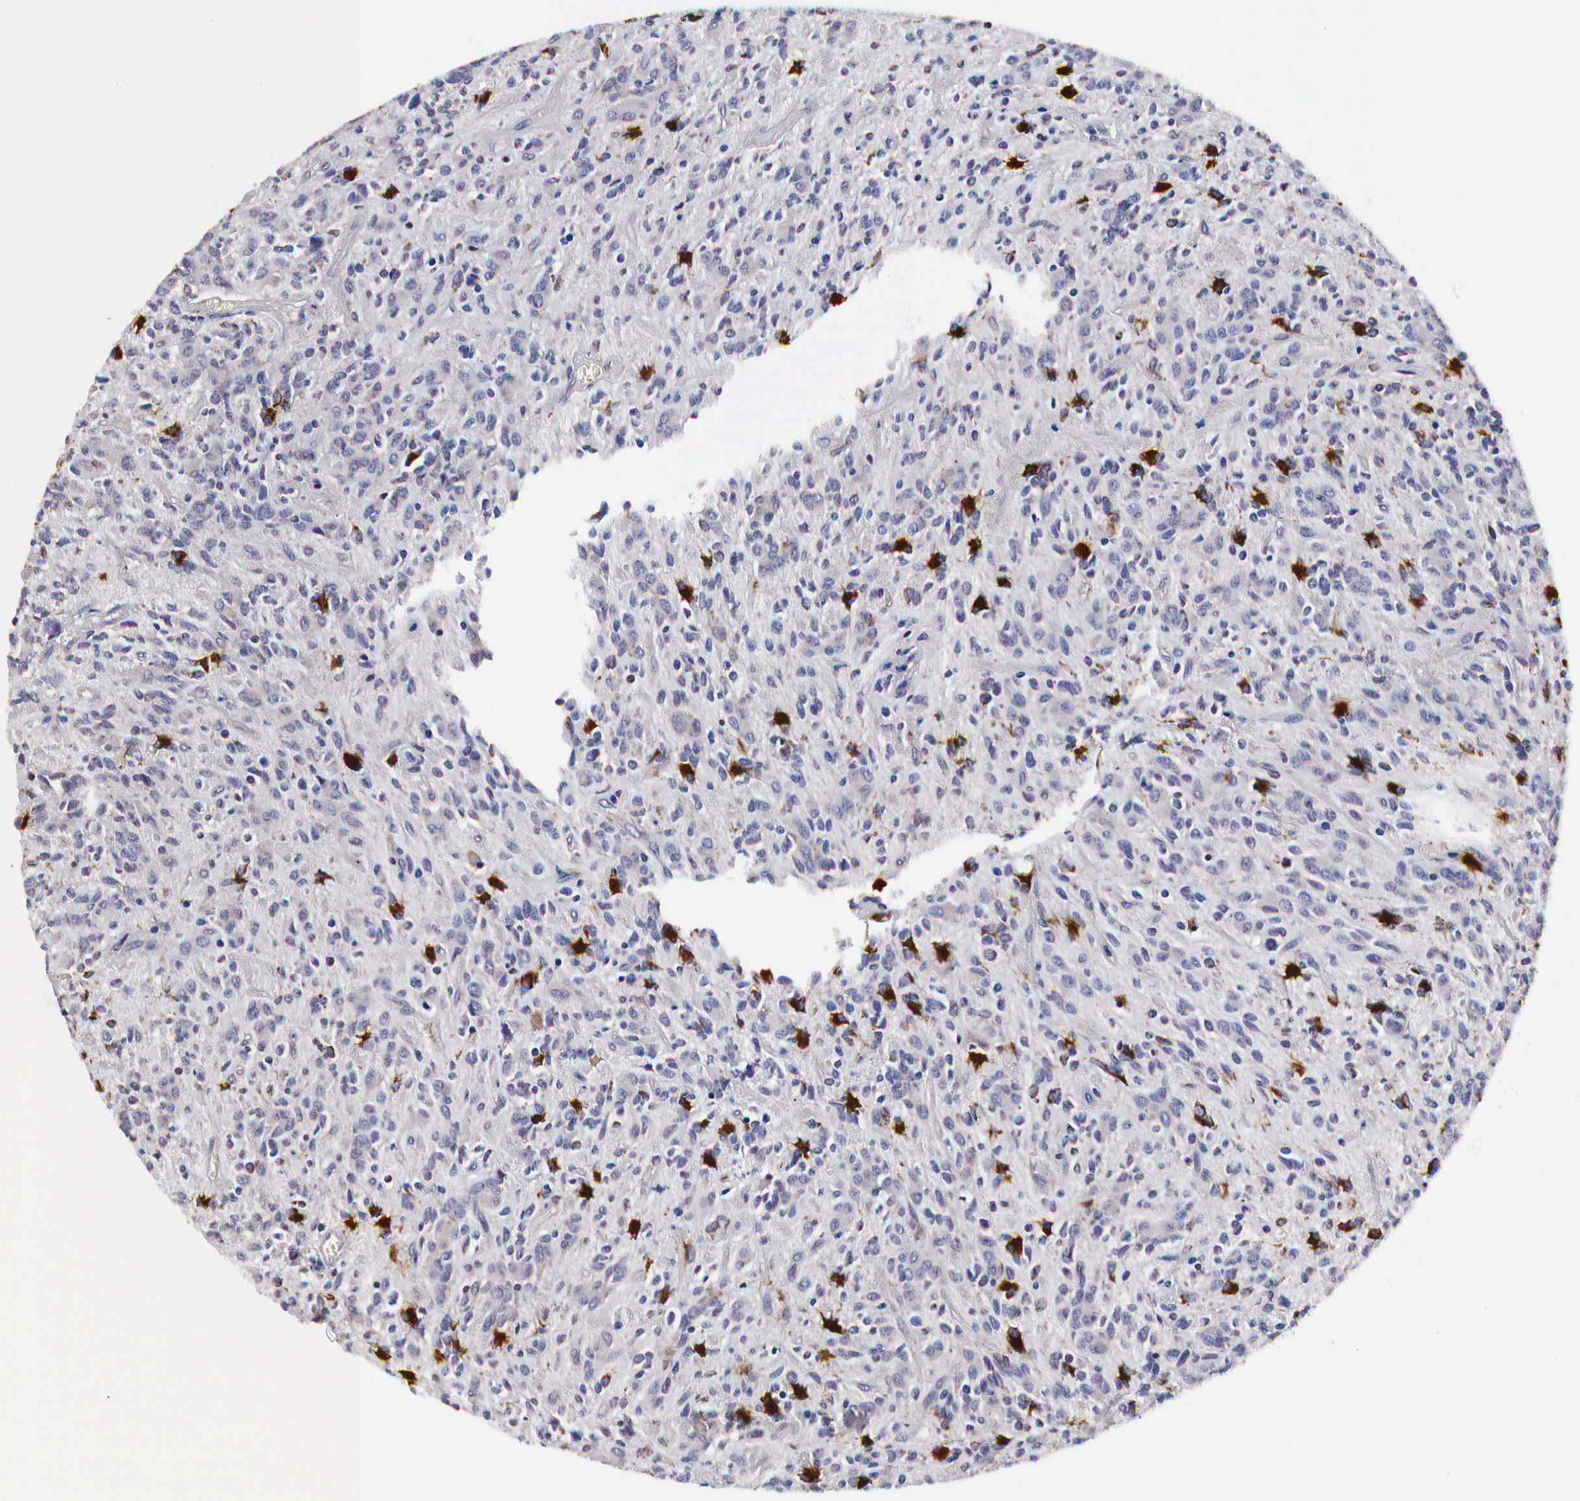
{"staining": {"intensity": "strong", "quantity": "<25%", "location": "cytoplasmic/membranous"}, "tissue": "glioma", "cell_type": "Tumor cells", "image_type": "cancer", "snomed": [{"axis": "morphology", "description": "Glioma, malignant, Low grade"}, {"axis": "topography", "description": "Brain"}], "caption": "Immunohistochemistry (DAB (3,3'-diaminobenzidine)) staining of glioma demonstrates strong cytoplasmic/membranous protein staining in approximately <25% of tumor cells.", "gene": "CKAP4", "patient": {"sex": "female", "age": 15}}